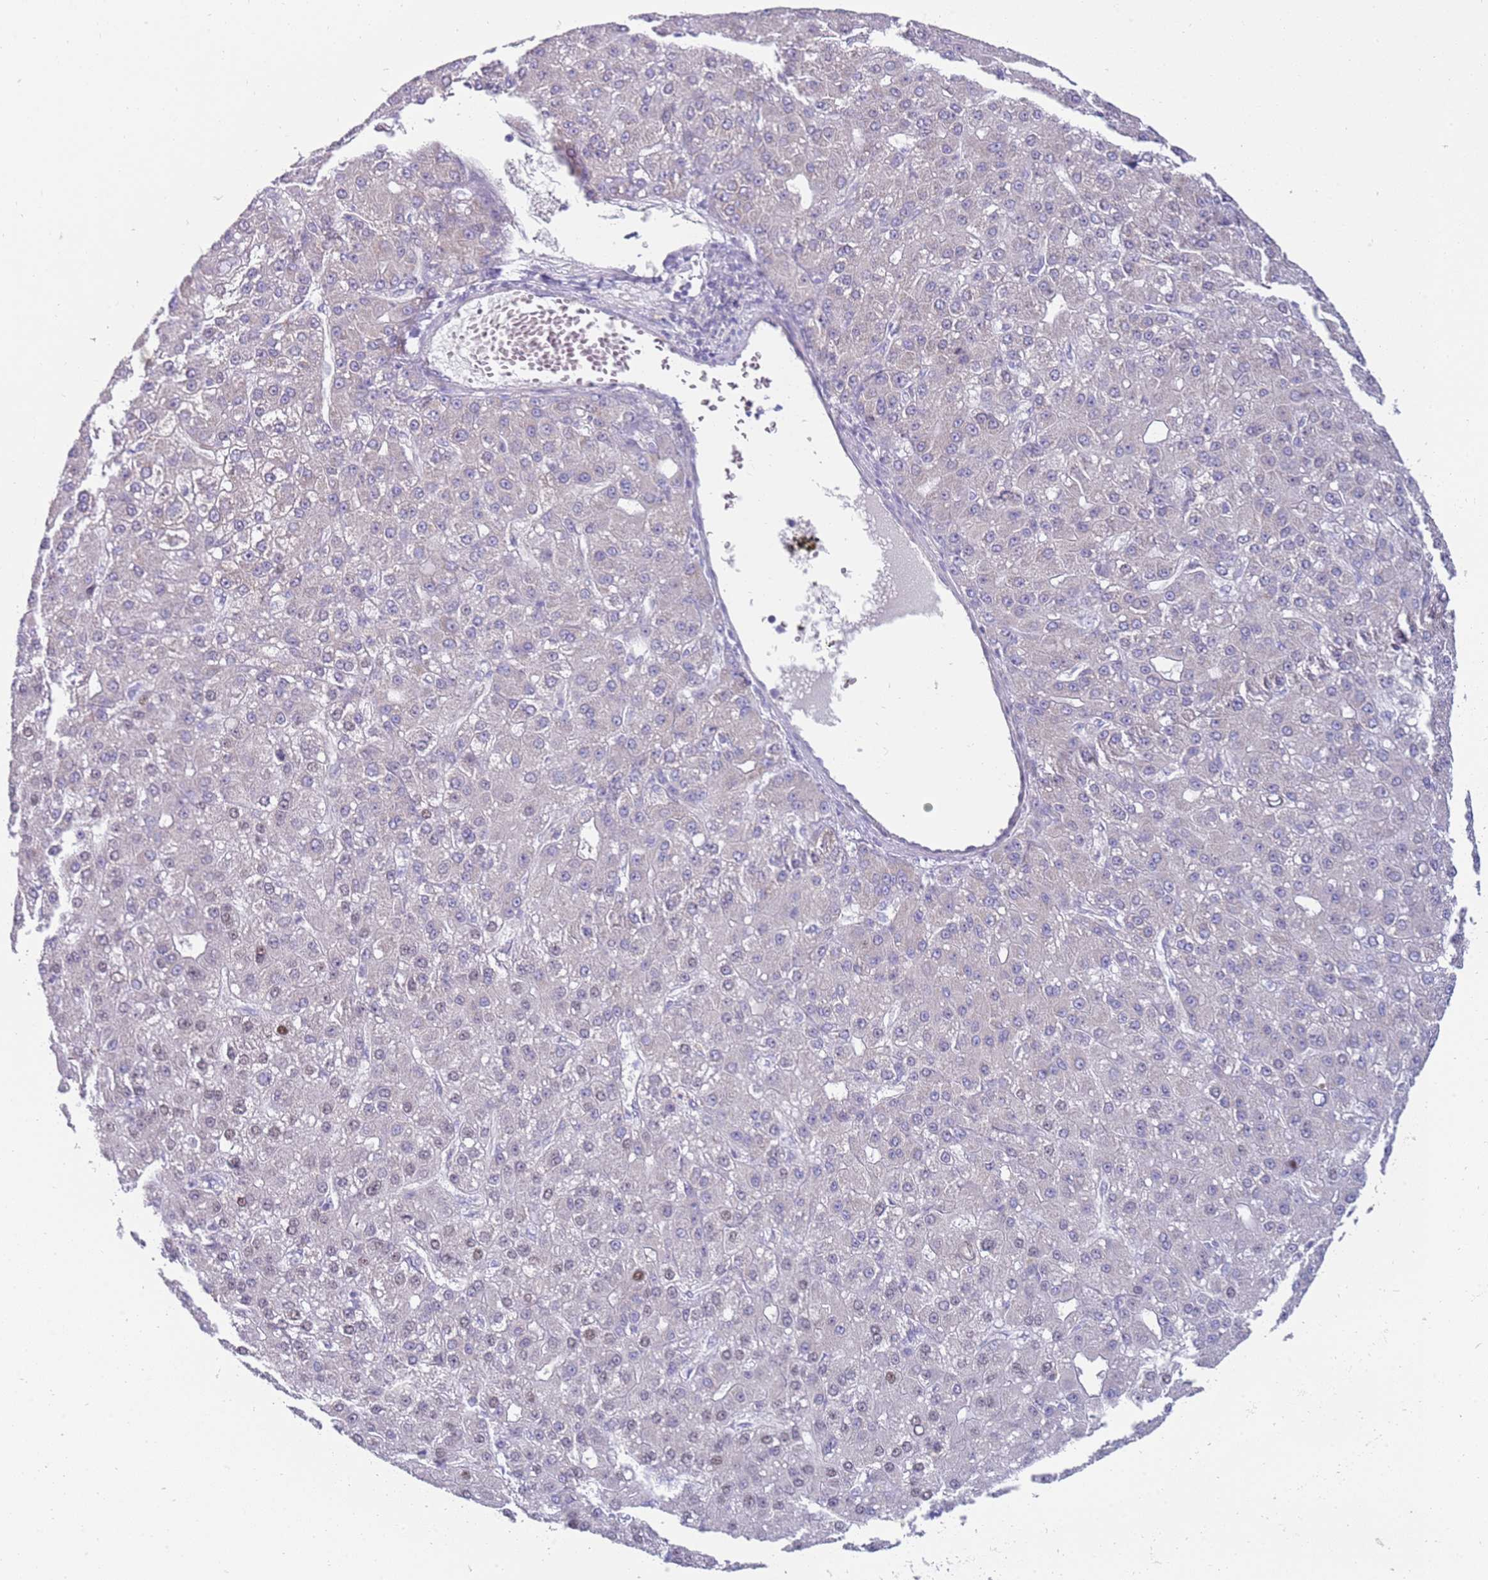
{"staining": {"intensity": "negative", "quantity": "none", "location": "none"}, "tissue": "liver cancer", "cell_type": "Tumor cells", "image_type": "cancer", "snomed": [{"axis": "morphology", "description": "Carcinoma, Hepatocellular, NOS"}, {"axis": "topography", "description": "Liver"}], "caption": "Tumor cells are negative for brown protein staining in liver hepatocellular carcinoma.", "gene": "STK25", "patient": {"sex": "male", "age": 67}}